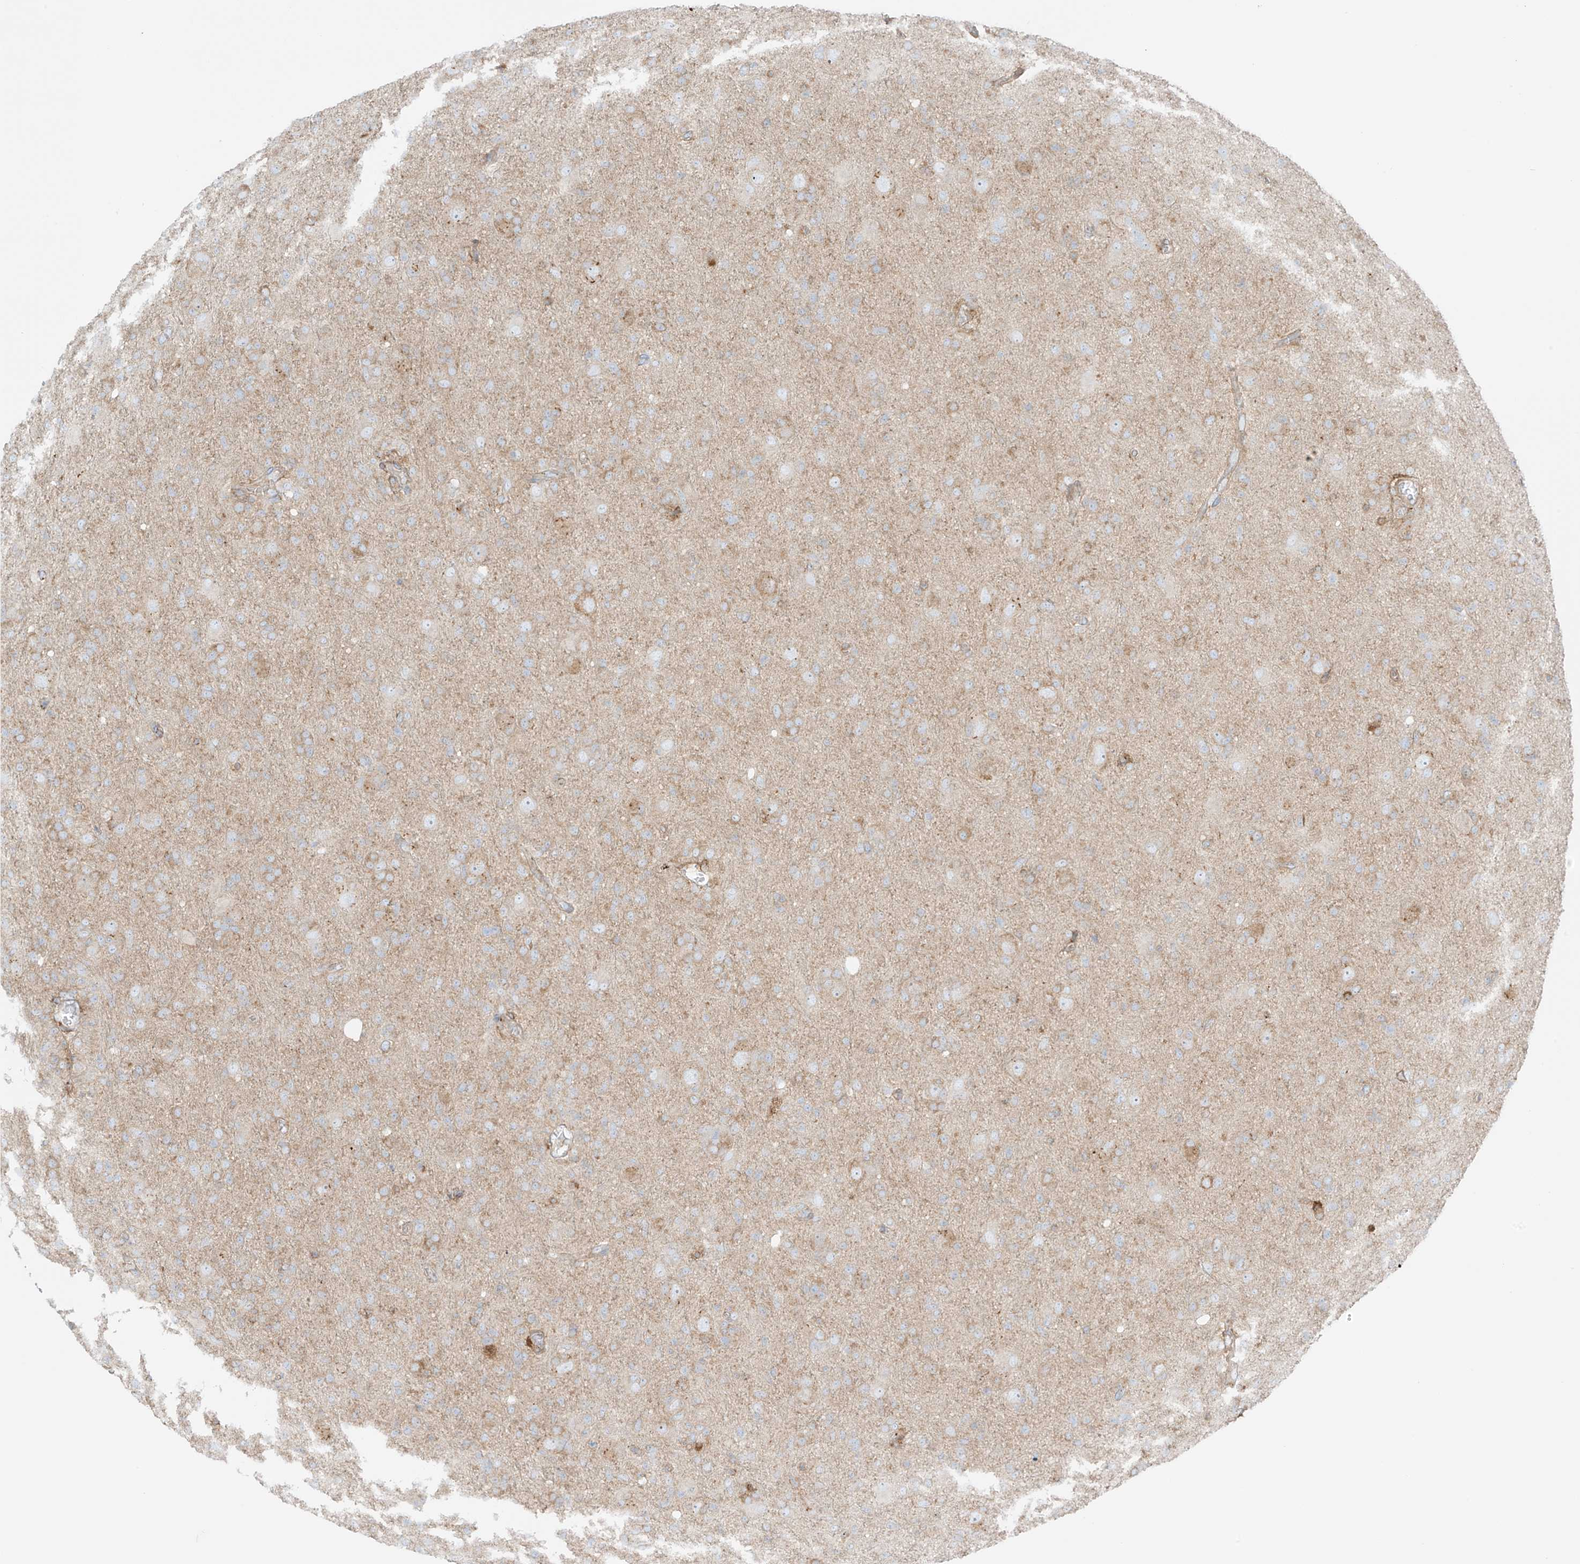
{"staining": {"intensity": "moderate", "quantity": "<25%", "location": "cytoplasmic/membranous"}, "tissue": "glioma", "cell_type": "Tumor cells", "image_type": "cancer", "snomed": [{"axis": "morphology", "description": "Glioma, malignant, High grade"}, {"axis": "topography", "description": "Brain"}], "caption": "Human glioma stained for a protein (brown) demonstrates moderate cytoplasmic/membranous positive positivity in approximately <25% of tumor cells.", "gene": "XKR3", "patient": {"sex": "female", "age": 57}}